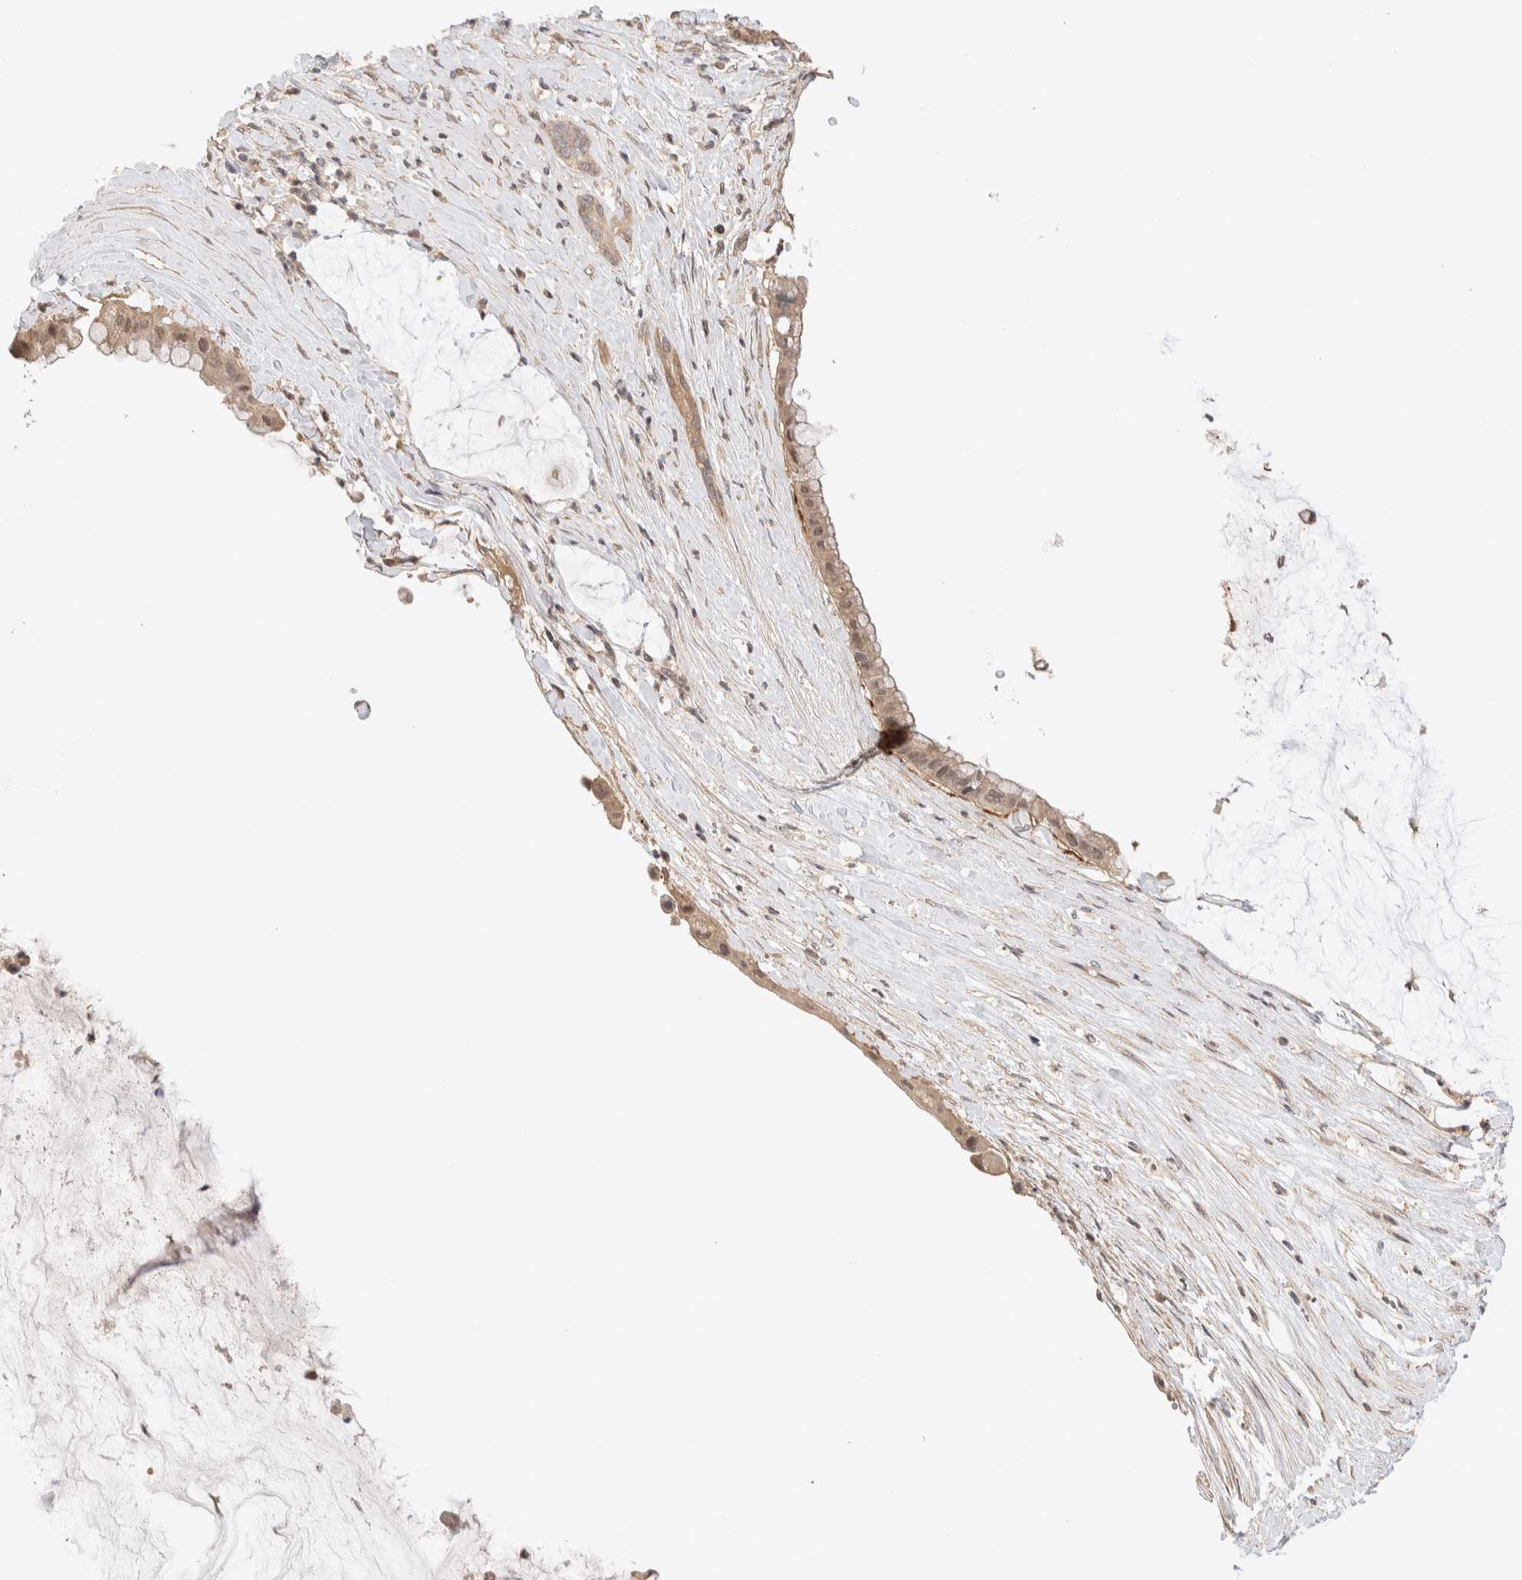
{"staining": {"intensity": "weak", "quantity": ">75%", "location": "cytoplasmic/membranous"}, "tissue": "pancreatic cancer", "cell_type": "Tumor cells", "image_type": "cancer", "snomed": [{"axis": "morphology", "description": "Adenocarcinoma, NOS"}, {"axis": "topography", "description": "Pancreas"}], "caption": "This photomicrograph demonstrates pancreatic cancer stained with immunohistochemistry to label a protein in brown. The cytoplasmic/membranous of tumor cells show weak positivity for the protein. Nuclei are counter-stained blue.", "gene": "CASK", "patient": {"sex": "male", "age": 41}}